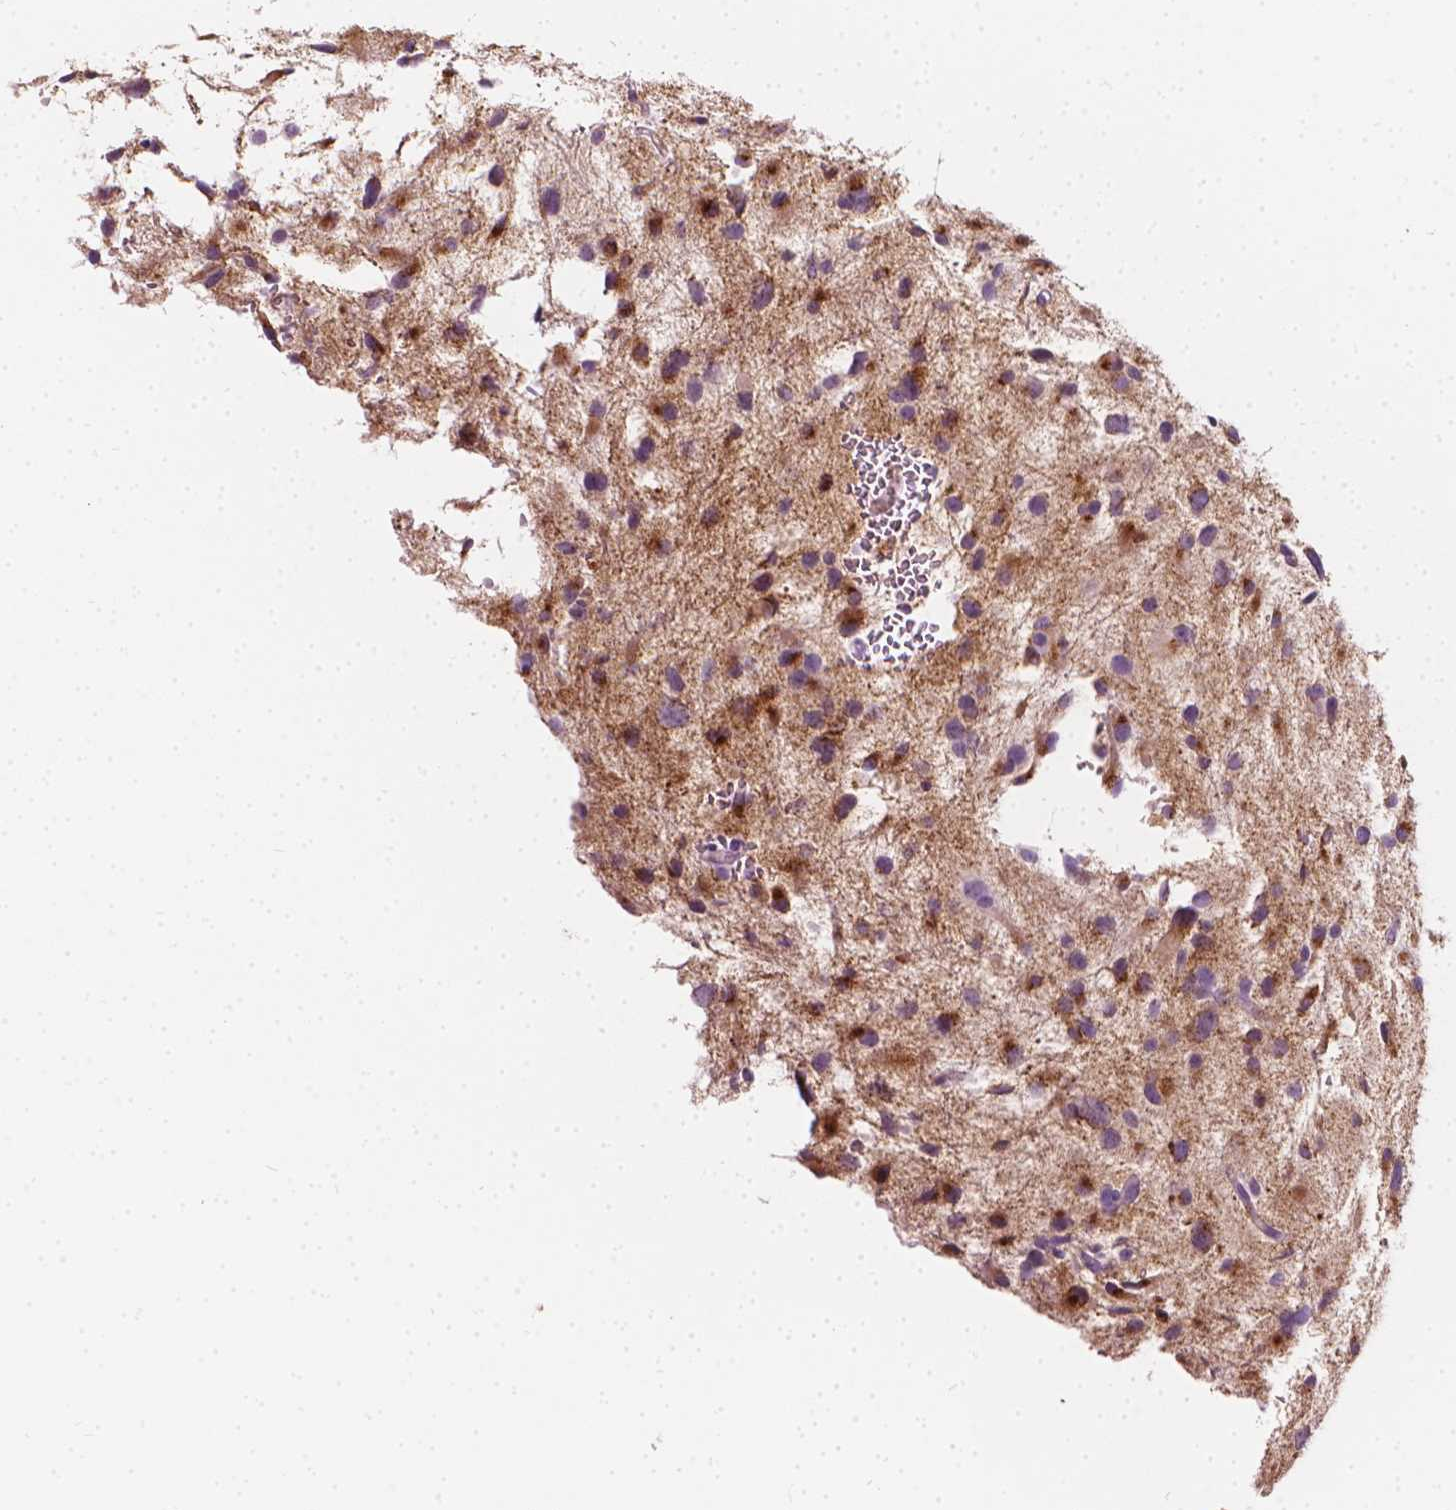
{"staining": {"intensity": "moderate", "quantity": ">75%", "location": "cytoplasmic/membranous"}, "tissue": "glioma", "cell_type": "Tumor cells", "image_type": "cancer", "snomed": [{"axis": "morphology", "description": "Glioma, malignant, Low grade"}, {"axis": "topography", "description": "Brain"}], "caption": "Immunohistochemical staining of malignant glioma (low-grade) reveals medium levels of moderate cytoplasmic/membranous expression in about >75% of tumor cells.", "gene": "SCG3", "patient": {"sex": "female", "age": 32}}